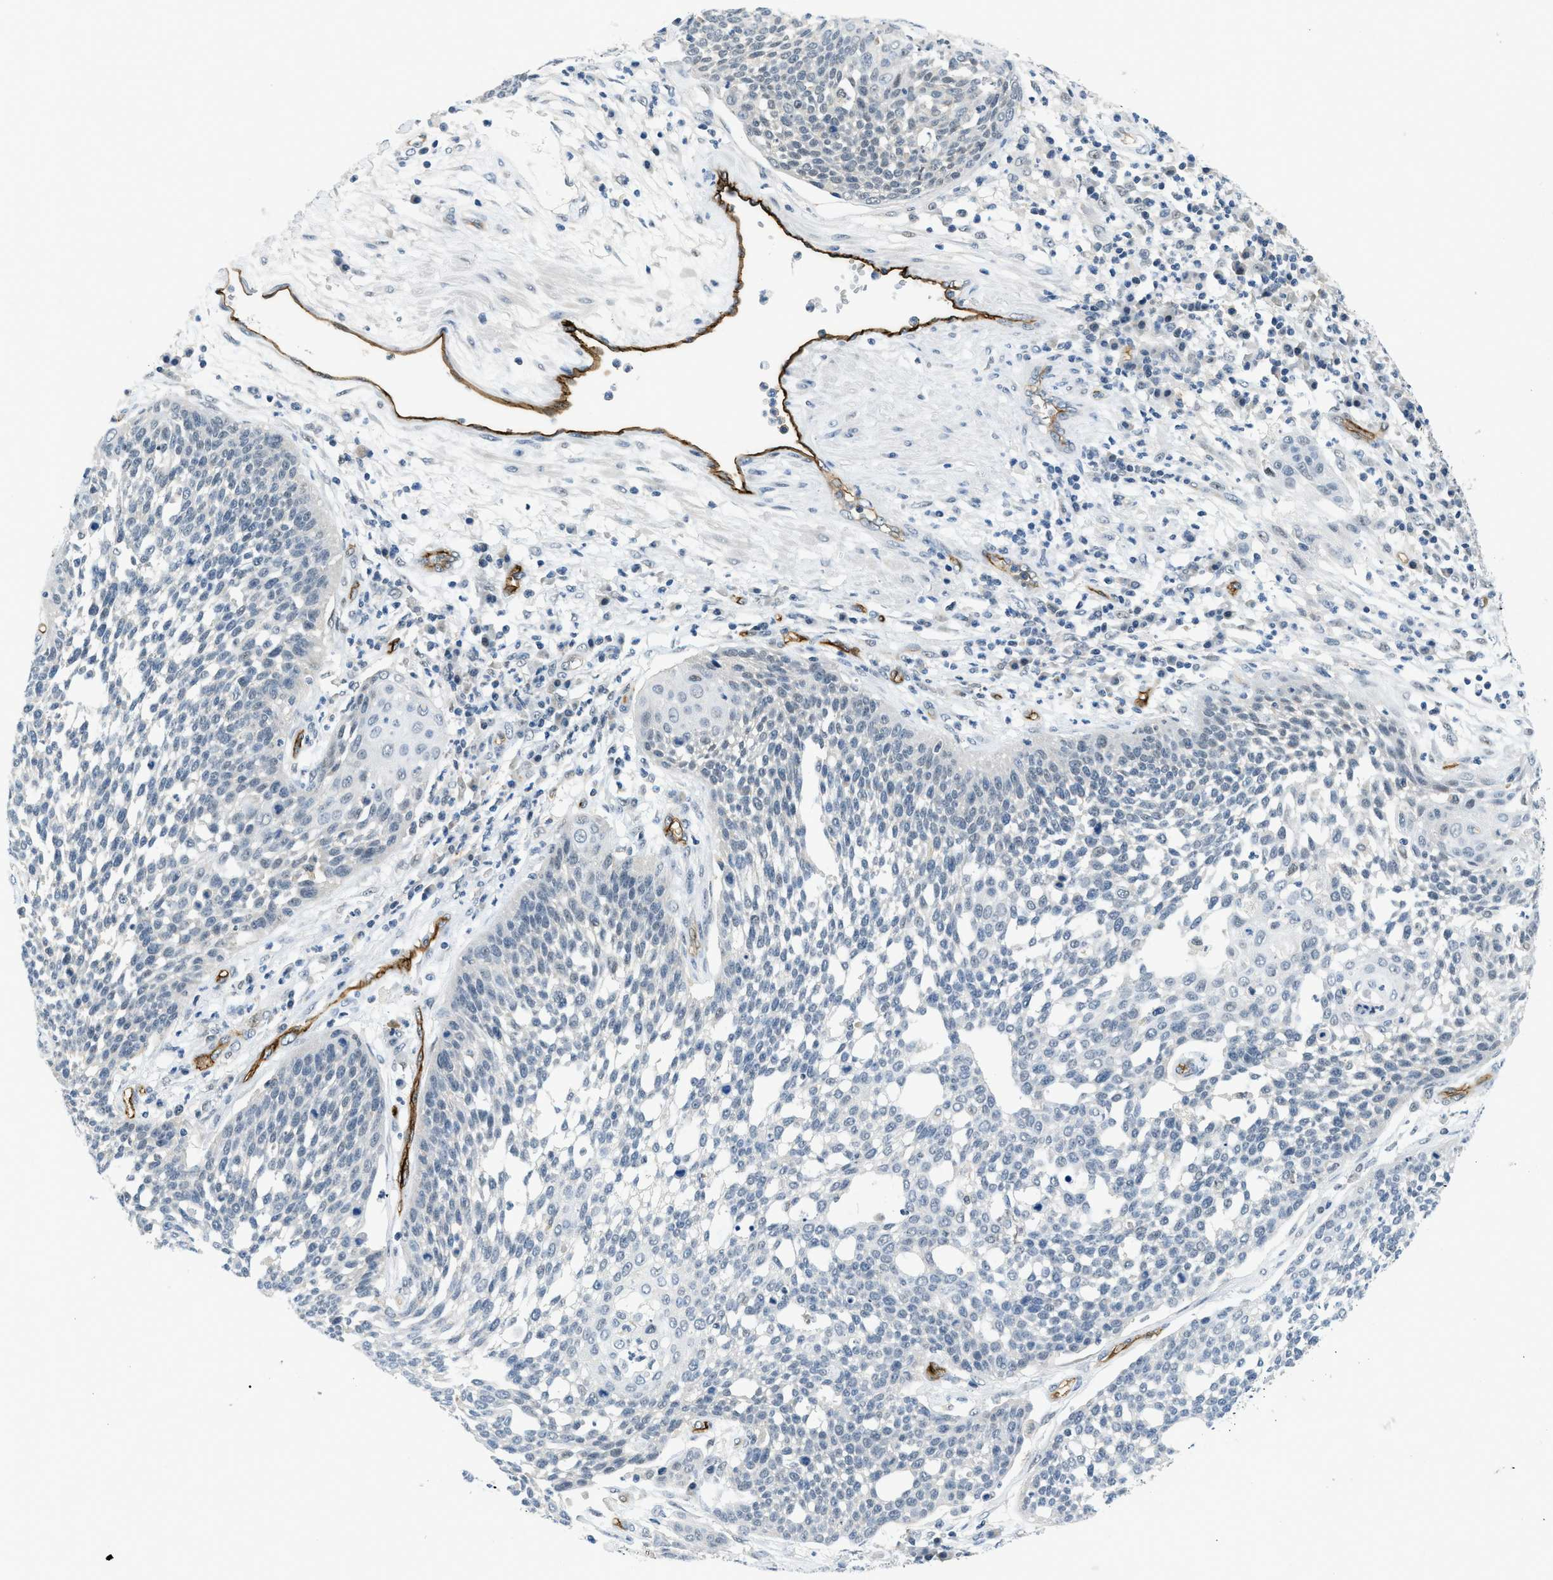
{"staining": {"intensity": "negative", "quantity": "none", "location": "none"}, "tissue": "cervical cancer", "cell_type": "Tumor cells", "image_type": "cancer", "snomed": [{"axis": "morphology", "description": "Squamous cell carcinoma, NOS"}, {"axis": "topography", "description": "Cervix"}], "caption": "Tumor cells are negative for protein expression in human cervical cancer.", "gene": "SLCO2A1", "patient": {"sex": "female", "age": 34}}